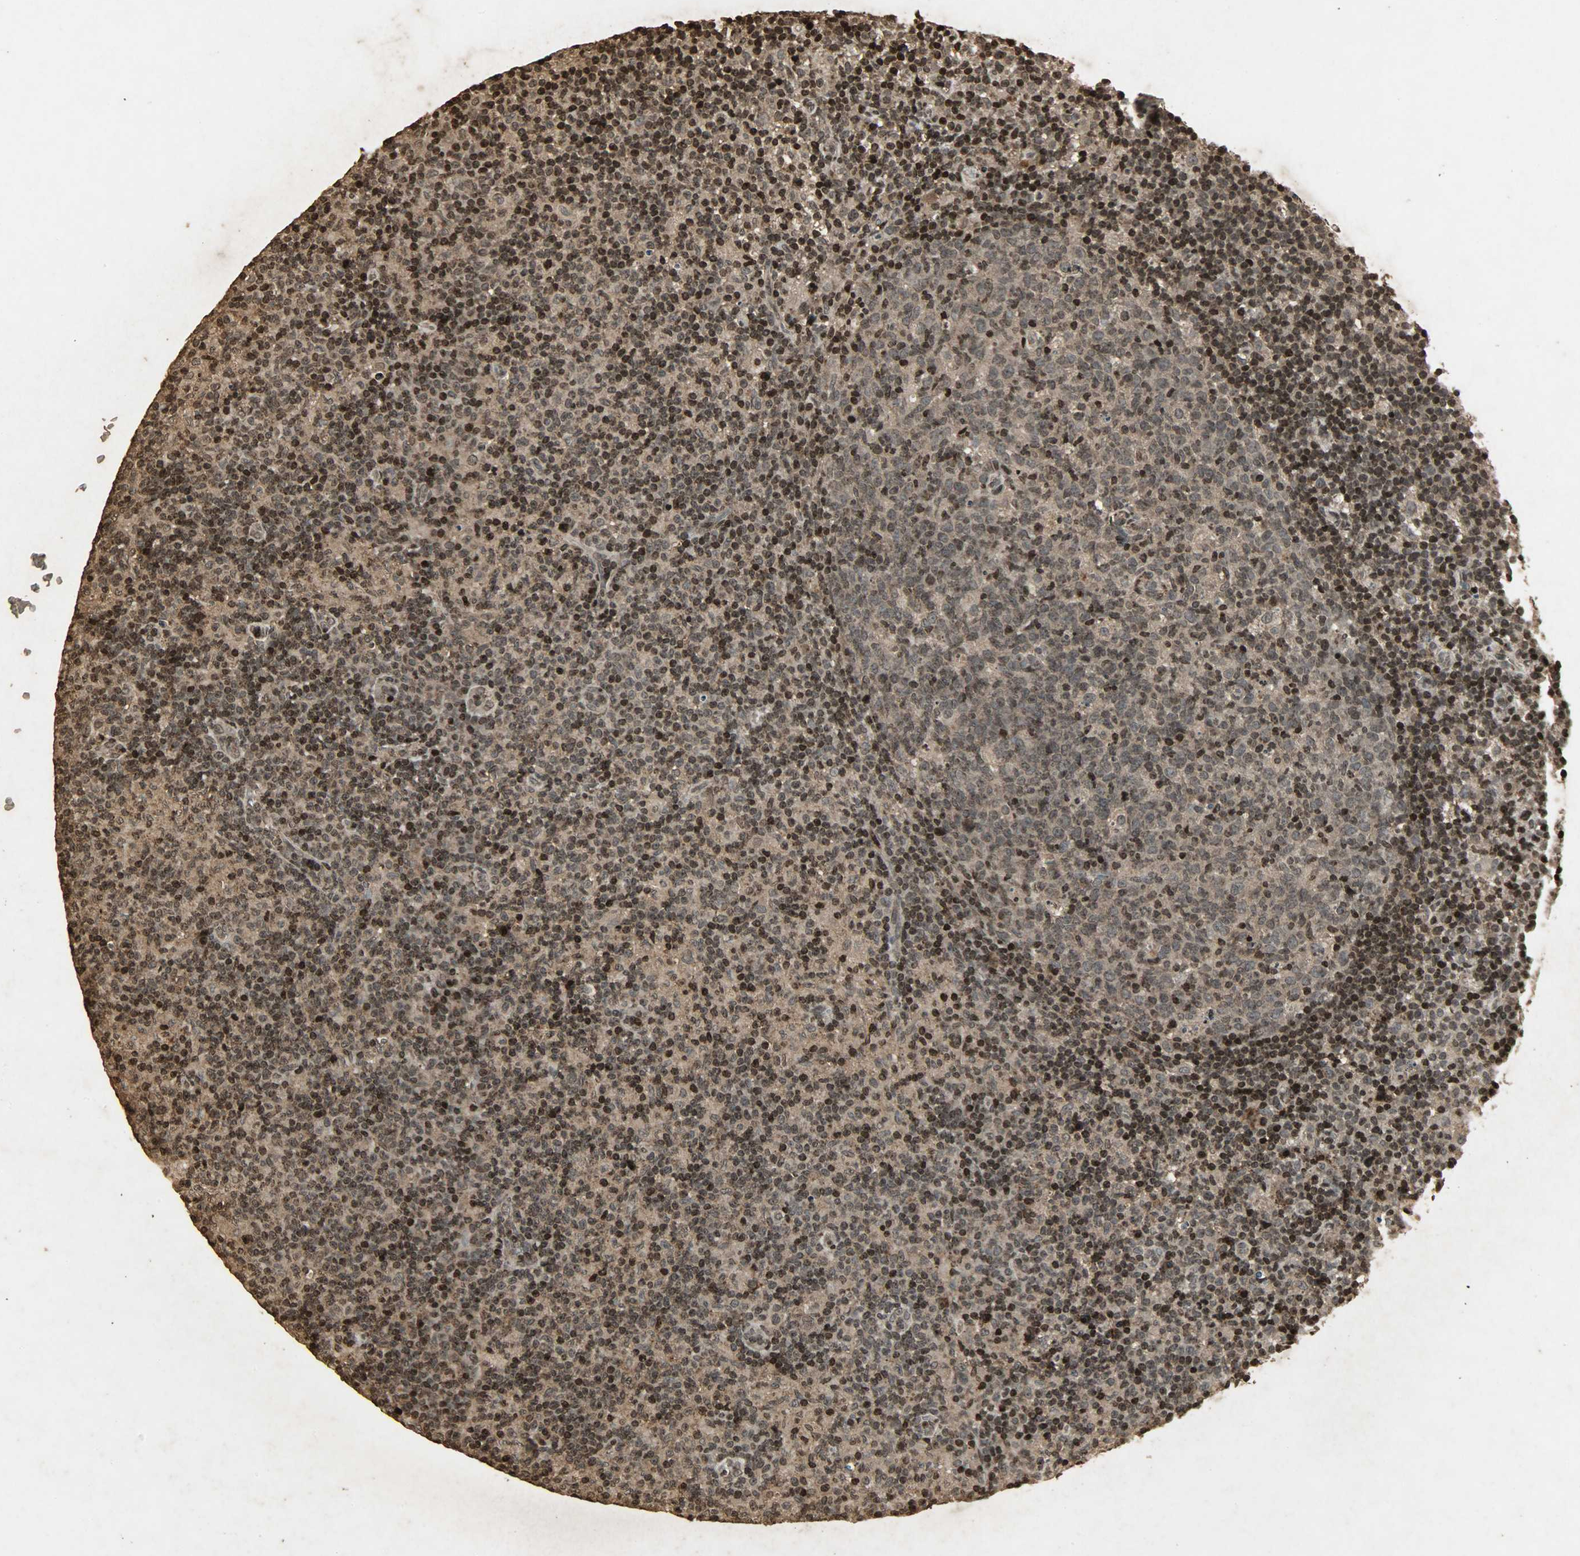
{"staining": {"intensity": "strong", "quantity": "<25%", "location": "cytoplasmic/membranous,nuclear"}, "tissue": "lymph node", "cell_type": "Germinal center cells", "image_type": "normal", "snomed": [{"axis": "morphology", "description": "Normal tissue, NOS"}, {"axis": "morphology", "description": "Inflammation, NOS"}, {"axis": "topography", "description": "Lymph node"}], "caption": "IHC staining of benign lymph node, which exhibits medium levels of strong cytoplasmic/membranous,nuclear expression in about <25% of germinal center cells indicating strong cytoplasmic/membranous,nuclear protein expression. The staining was performed using DAB (brown) for protein detection and nuclei were counterstained in hematoxylin (blue).", "gene": "PPP3R1", "patient": {"sex": "male", "age": 55}}